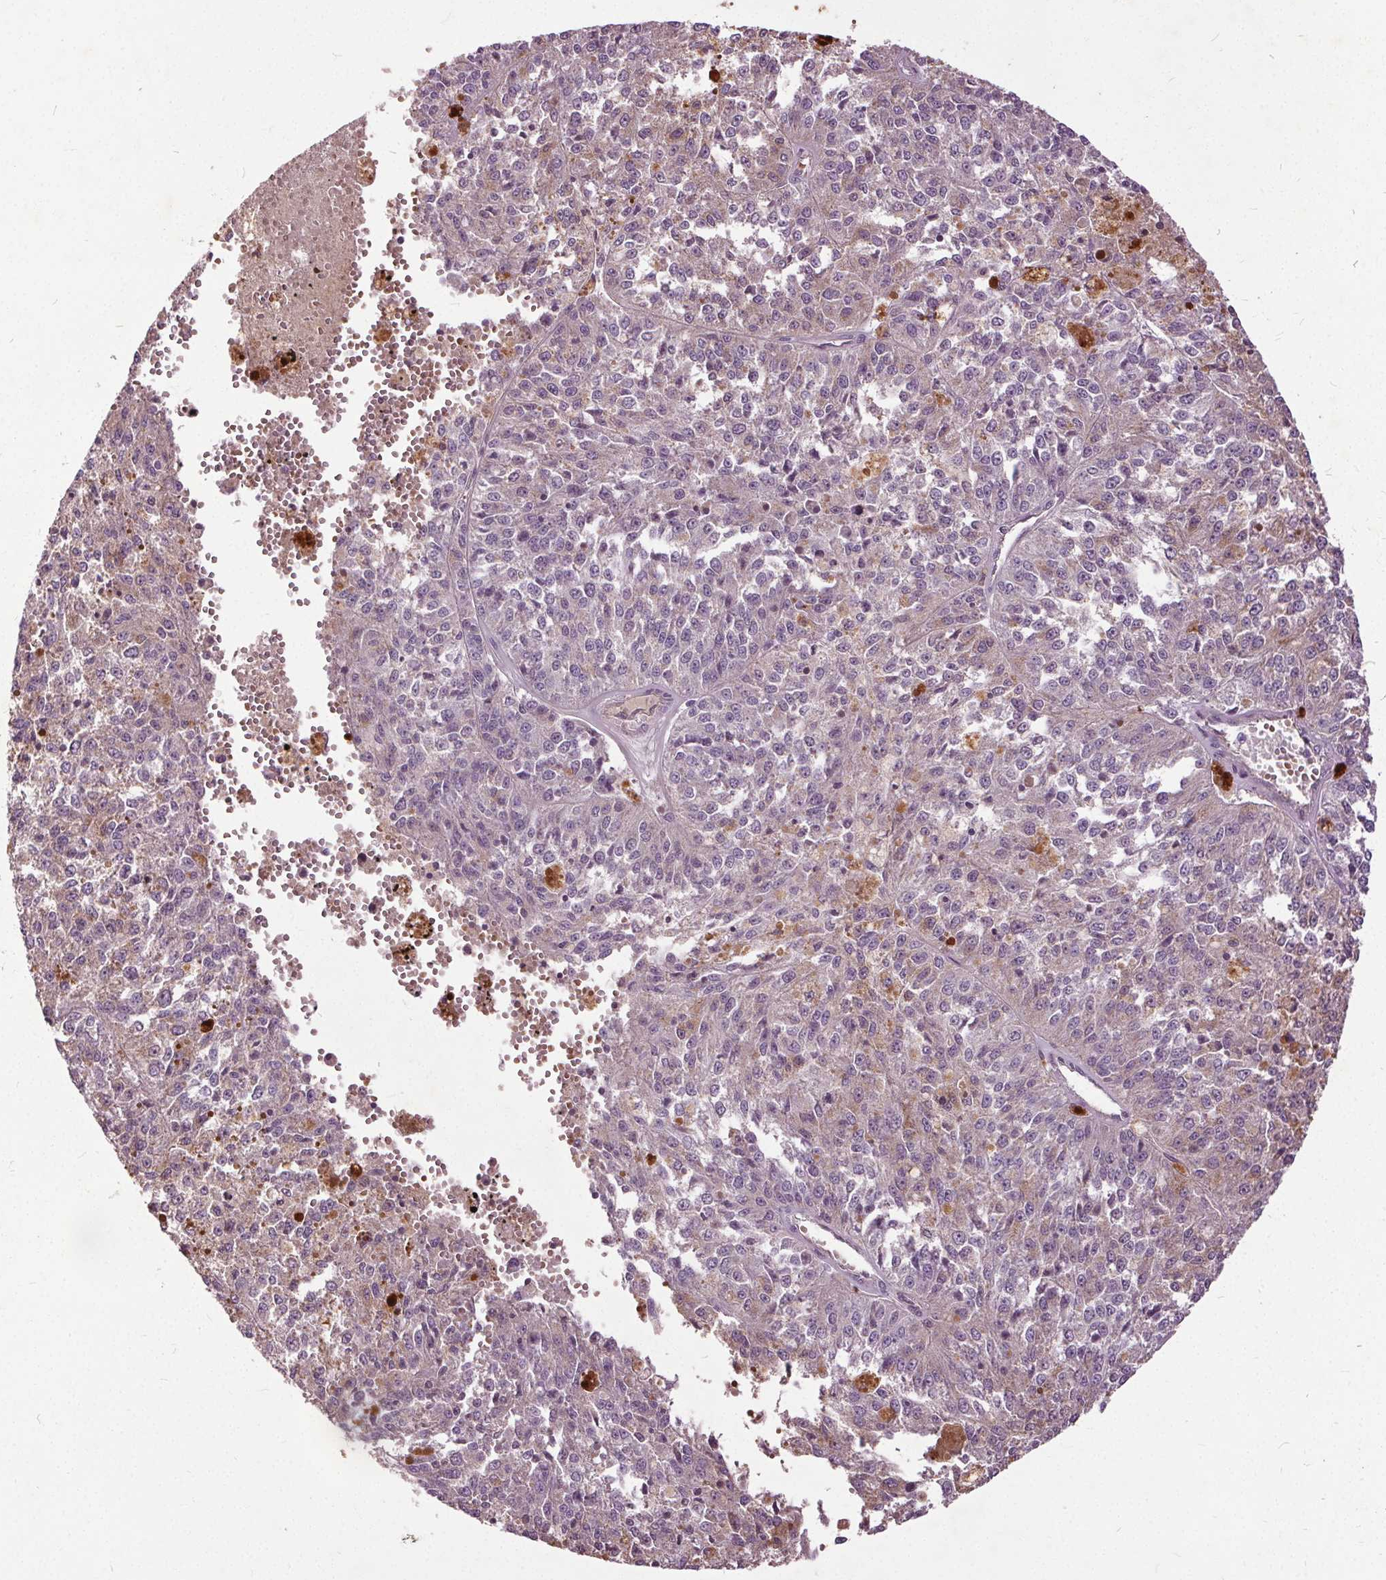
{"staining": {"intensity": "negative", "quantity": "none", "location": "none"}, "tissue": "melanoma", "cell_type": "Tumor cells", "image_type": "cancer", "snomed": [{"axis": "morphology", "description": "Malignant melanoma, Metastatic site"}, {"axis": "topography", "description": "Lymph node"}], "caption": "Immunohistochemistry micrograph of human malignant melanoma (metastatic site) stained for a protein (brown), which displays no staining in tumor cells. The staining is performed using DAB brown chromogen with nuclei counter-stained in using hematoxylin.", "gene": "PDGFD", "patient": {"sex": "female", "age": 64}}